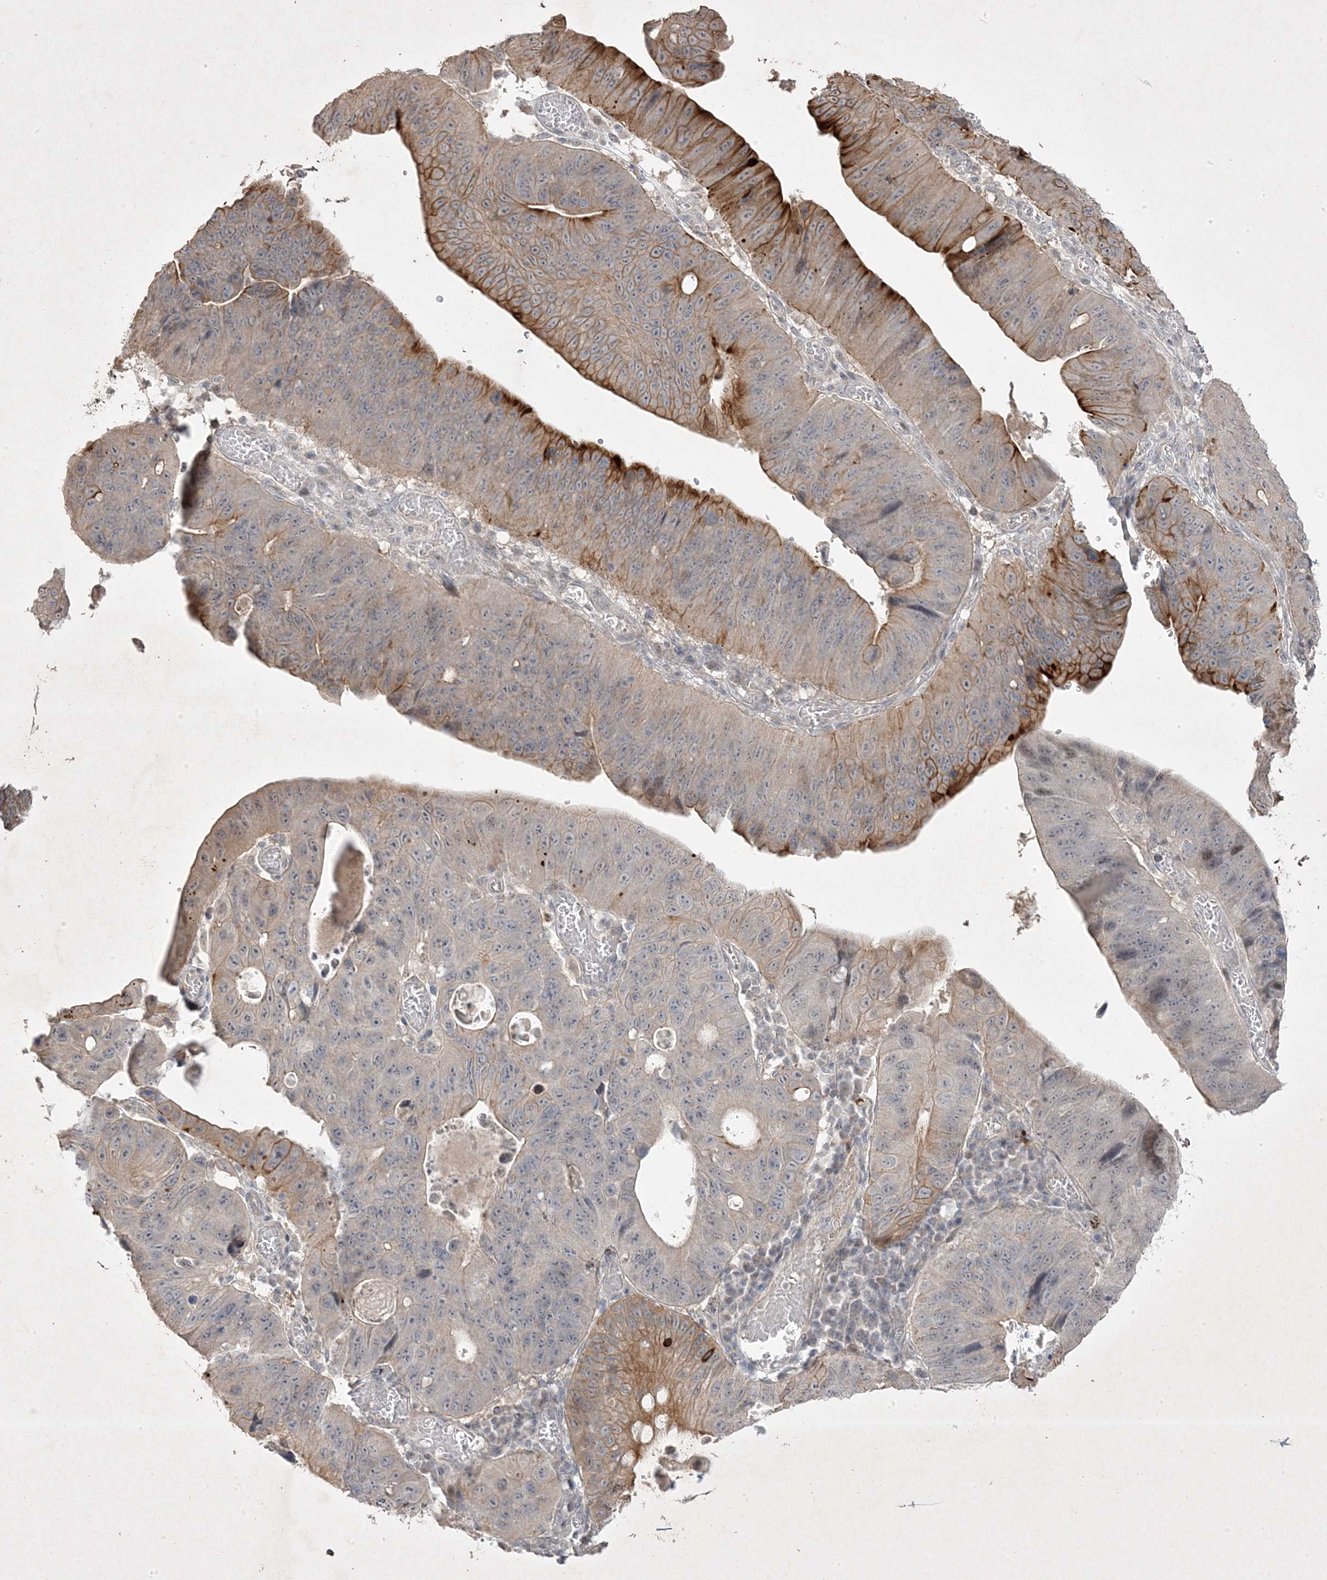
{"staining": {"intensity": "strong", "quantity": "<25%", "location": "cytoplasmic/membranous"}, "tissue": "stomach cancer", "cell_type": "Tumor cells", "image_type": "cancer", "snomed": [{"axis": "morphology", "description": "Adenocarcinoma, NOS"}, {"axis": "topography", "description": "Stomach"}], "caption": "A photomicrograph of human adenocarcinoma (stomach) stained for a protein reveals strong cytoplasmic/membranous brown staining in tumor cells.", "gene": "RGL4", "patient": {"sex": "male", "age": 59}}